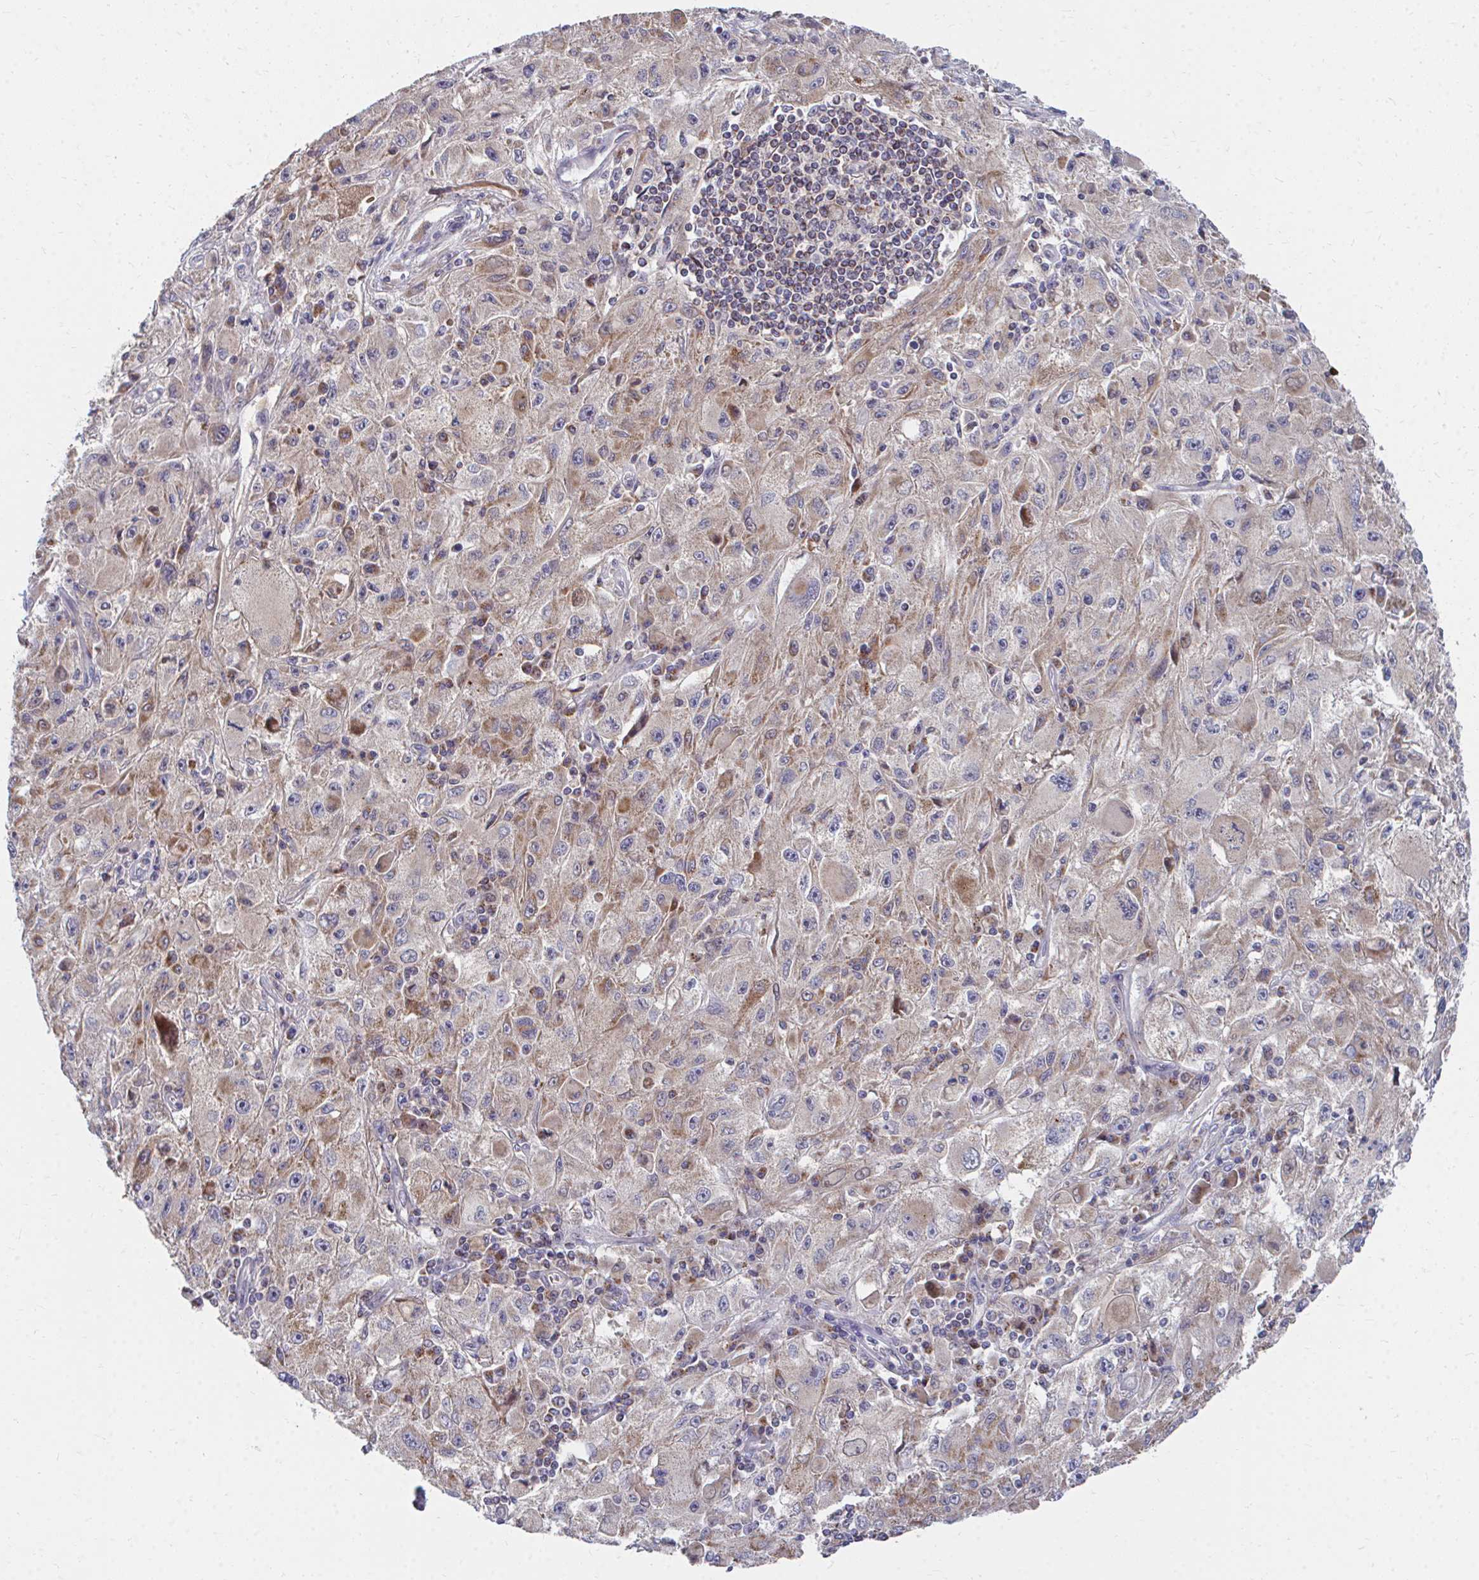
{"staining": {"intensity": "moderate", "quantity": "25%-75%", "location": "cytoplasmic/membranous"}, "tissue": "melanoma", "cell_type": "Tumor cells", "image_type": "cancer", "snomed": [{"axis": "morphology", "description": "Malignant melanoma, Metastatic site"}, {"axis": "topography", "description": "Skin"}], "caption": "Malignant melanoma (metastatic site) was stained to show a protein in brown. There is medium levels of moderate cytoplasmic/membranous positivity in approximately 25%-75% of tumor cells.", "gene": "PEX3", "patient": {"sex": "male", "age": 53}}